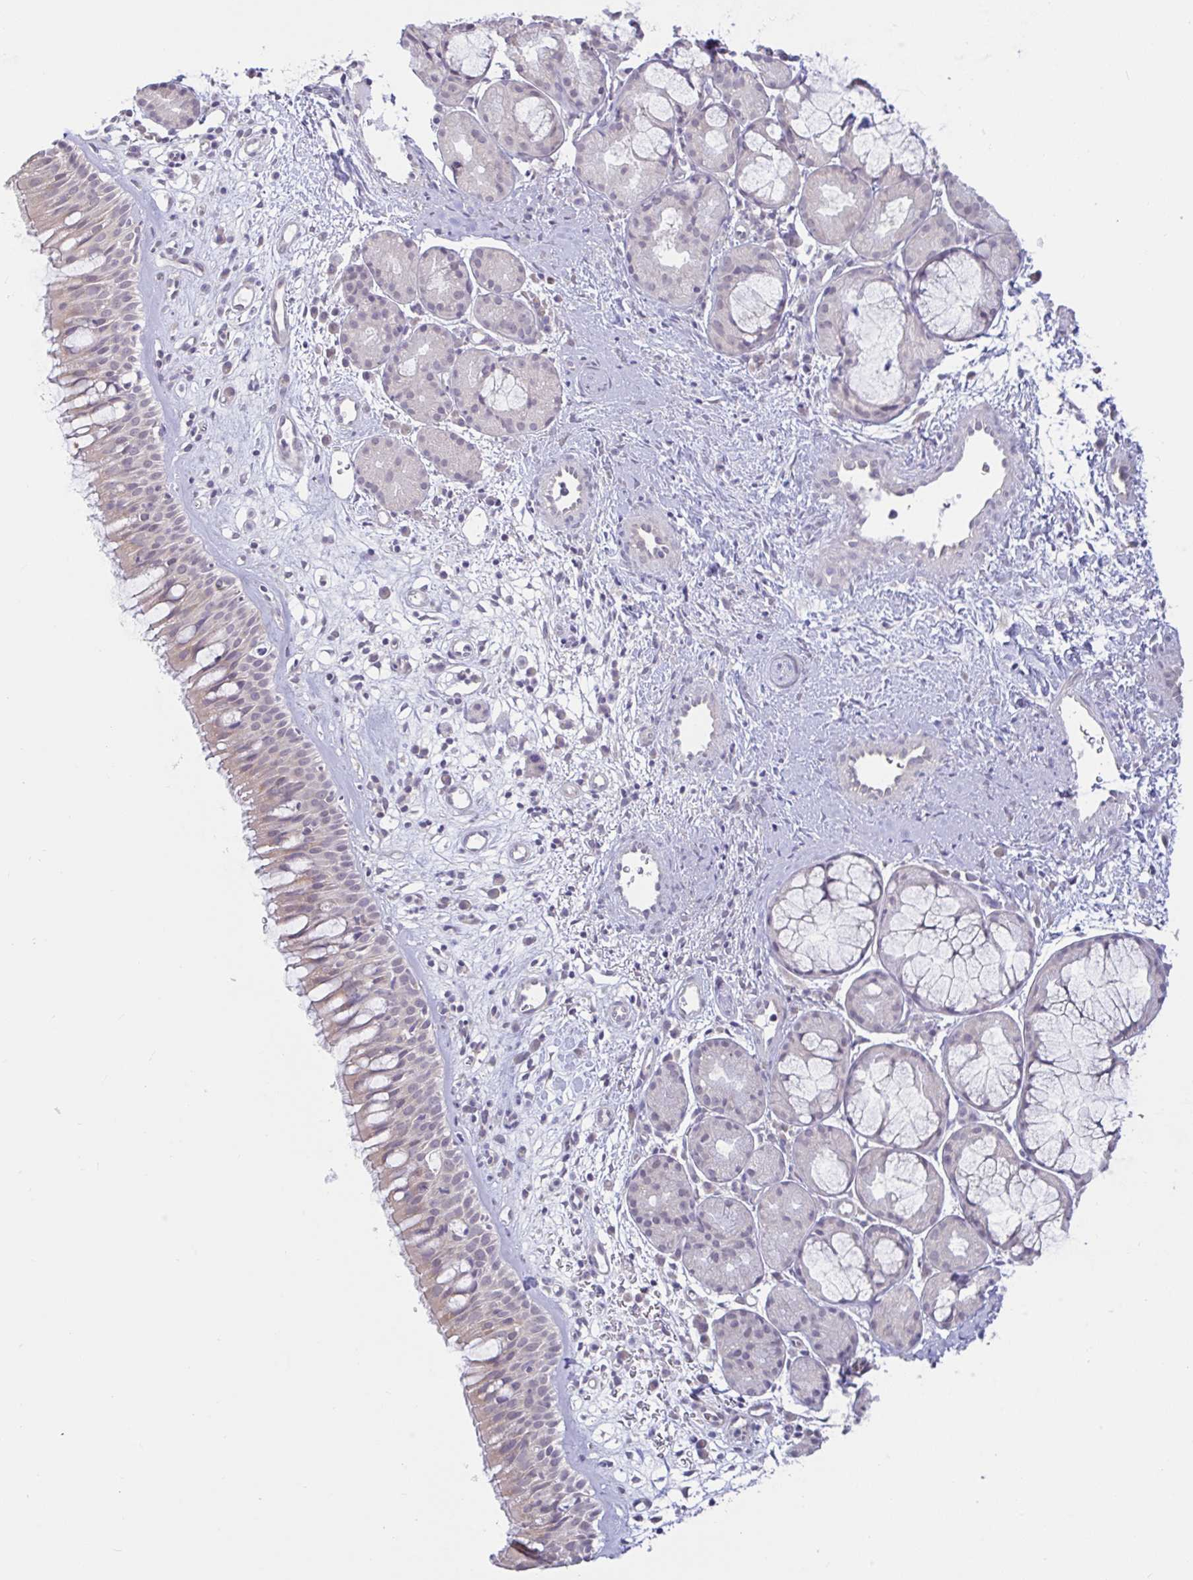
{"staining": {"intensity": "negative", "quantity": "none", "location": "none"}, "tissue": "nasopharynx", "cell_type": "Respiratory epithelial cells", "image_type": "normal", "snomed": [{"axis": "morphology", "description": "Normal tissue, NOS"}, {"axis": "topography", "description": "Nasopharynx"}], "caption": "Immunohistochemistry of benign human nasopharynx exhibits no positivity in respiratory epithelial cells. (Immunohistochemistry, brightfield microscopy, high magnification).", "gene": "HYPK", "patient": {"sex": "male", "age": 65}}